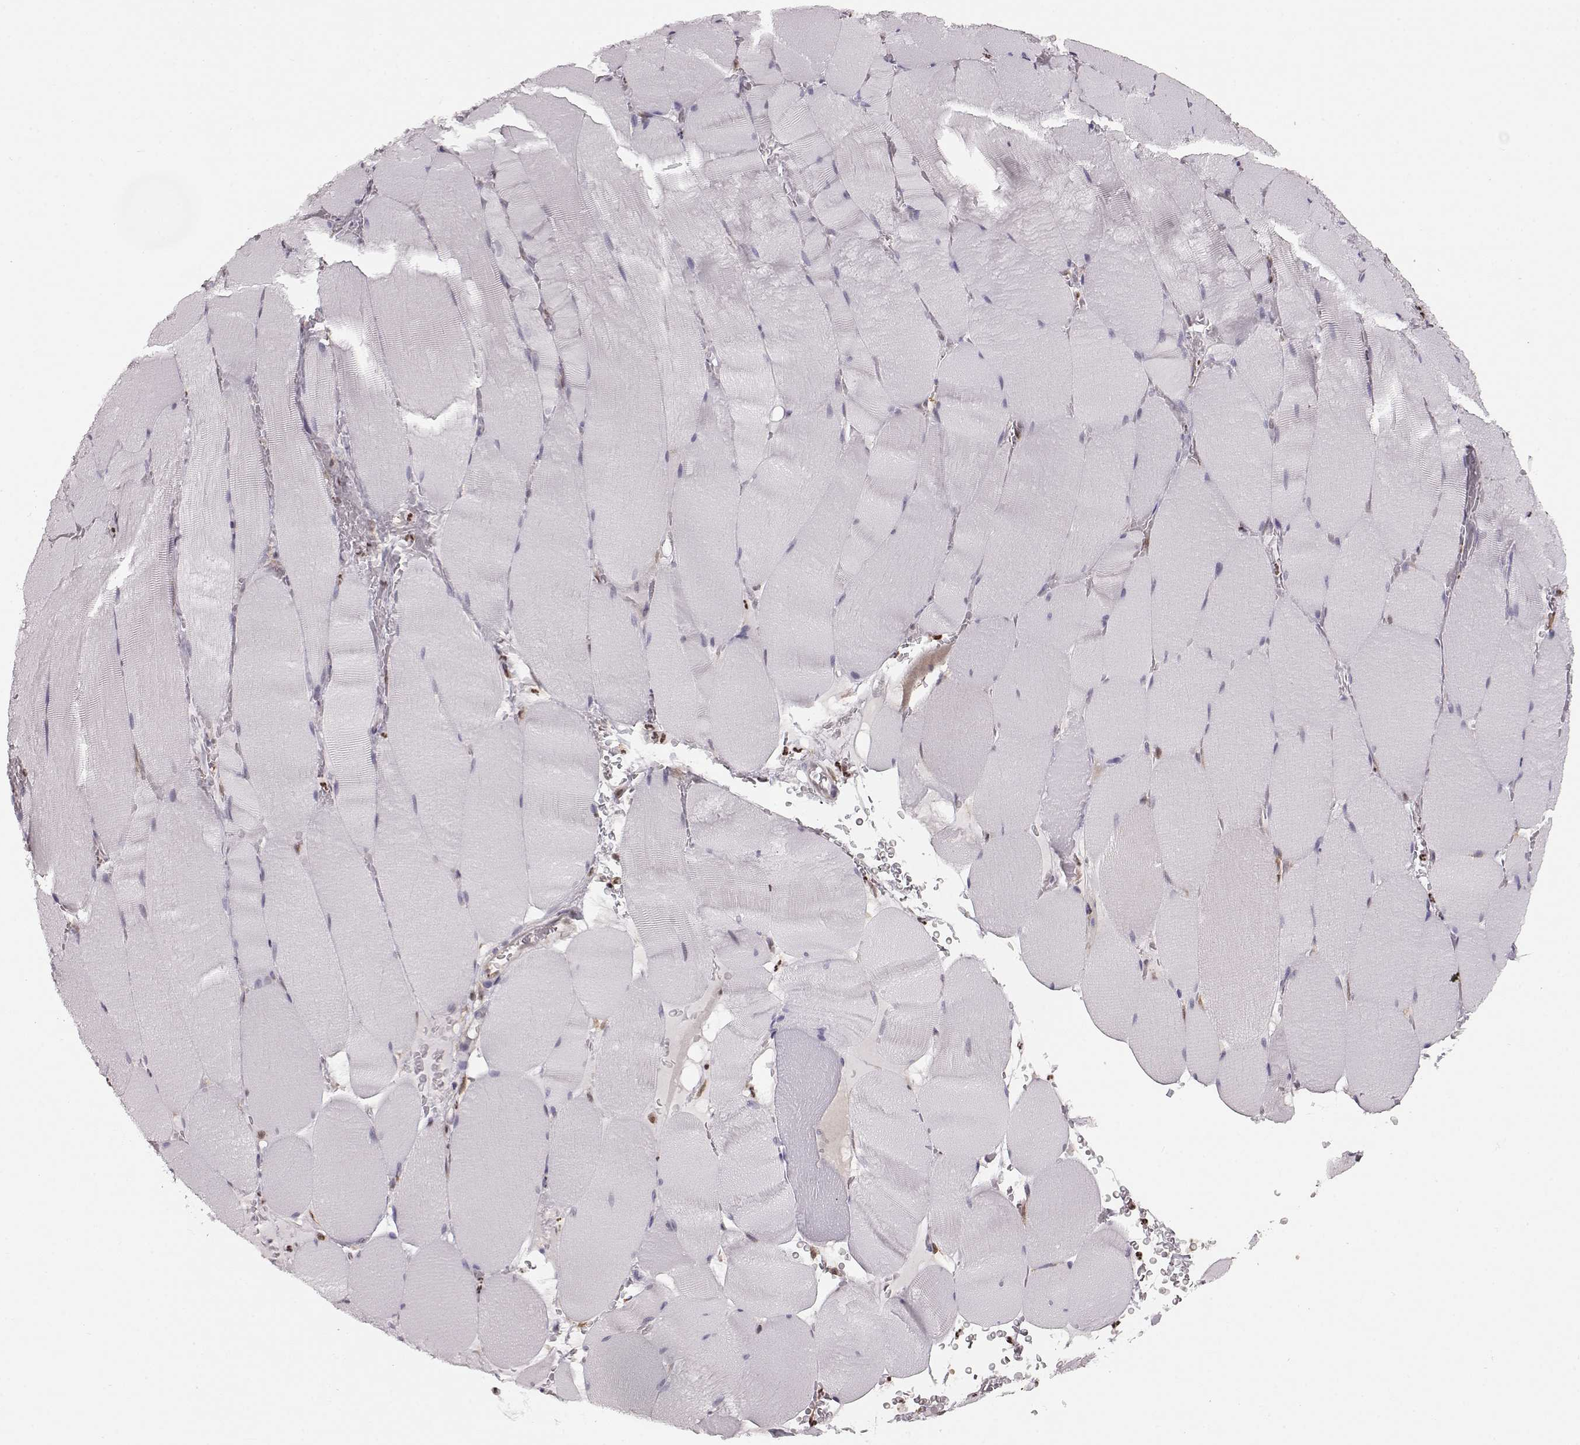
{"staining": {"intensity": "moderate", "quantity": "<25%", "location": "nuclear"}, "tissue": "skeletal muscle", "cell_type": "Myocytes", "image_type": "normal", "snomed": [{"axis": "morphology", "description": "Normal tissue, NOS"}, {"axis": "topography", "description": "Skeletal muscle"}], "caption": "A photomicrograph showing moderate nuclear staining in about <25% of myocytes in normal skeletal muscle, as visualized by brown immunohistochemical staining.", "gene": "KLF6", "patient": {"sex": "male", "age": 56}}